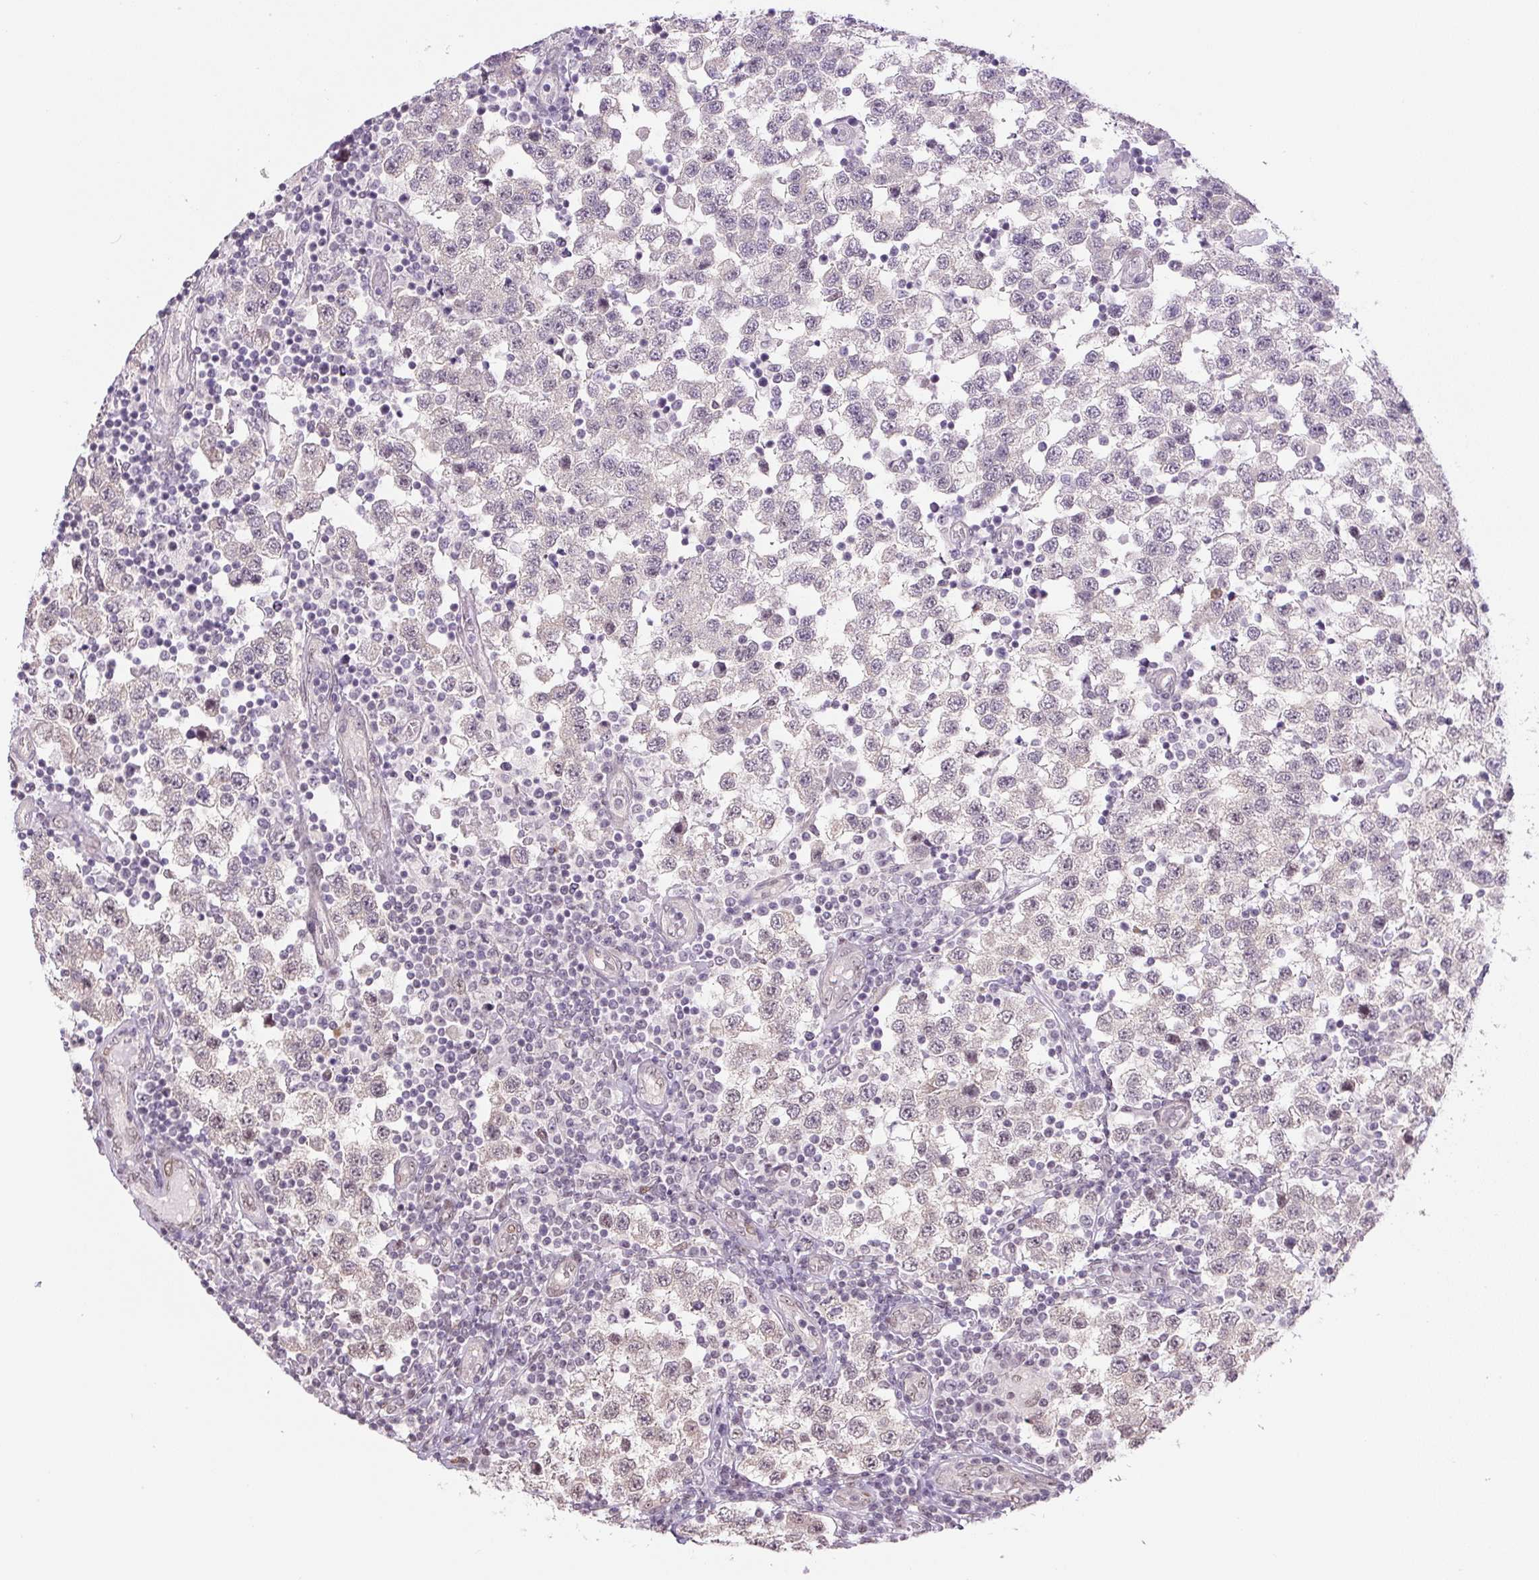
{"staining": {"intensity": "weak", "quantity": "<25%", "location": "nuclear"}, "tissue": "testis cancer", "cell_type": "Tumor cells", "image_type": "cancer", "snomed": [{"axis": "morphology", "description": "Seminoma, NOS"}, {"axis": "topography", "description": "Testis"}], "caption": "Testis cancer (seminoma) was stained to show a protein in brown. There is no significant expression in tumor cells.", "gene": "TCFL5", "patient": {"sex": "male", "age": 34}}